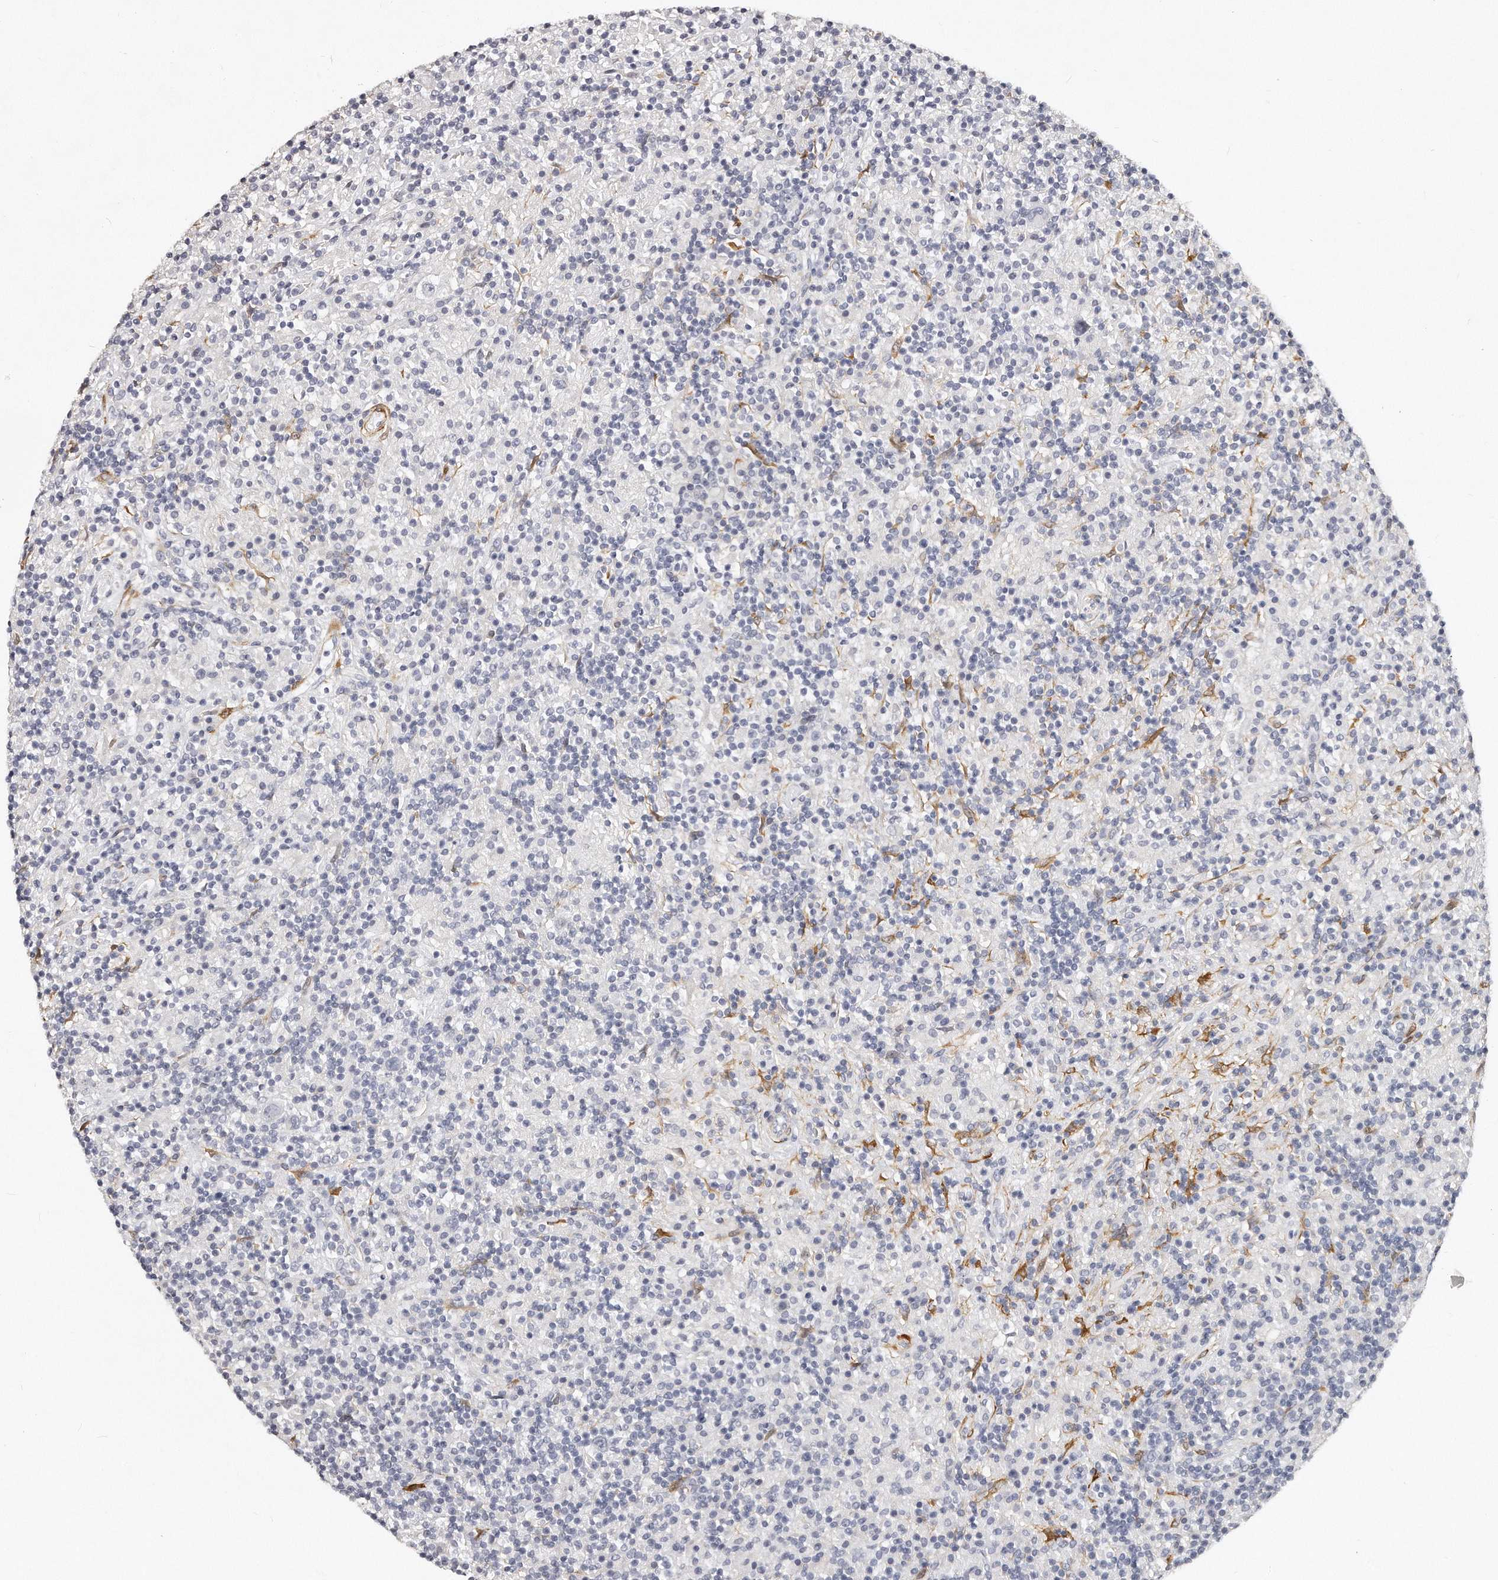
{"staining": {"intensity": "negative", "quantity": "none", "location": "none"}, "tissue": "lymphoma", "cell_type": "Tumor cells", "image_type": "cancer", "snomed": [{"axis": "morphology", "description": "Hodgkin's disease, NOS"}, {"axis": "topography", "description": "Lymph node"}], "caption": "Immunohistochemistry (IHC) of human Hodgkin's disease shows no expression in tumor cells. (Brightfield microscopy of DAB (3,3'-diaminobenzidine) immunohistochemistry at high magnification).", "gene": "LMOD1", "patient": {"sex": "male", "age": 70}}